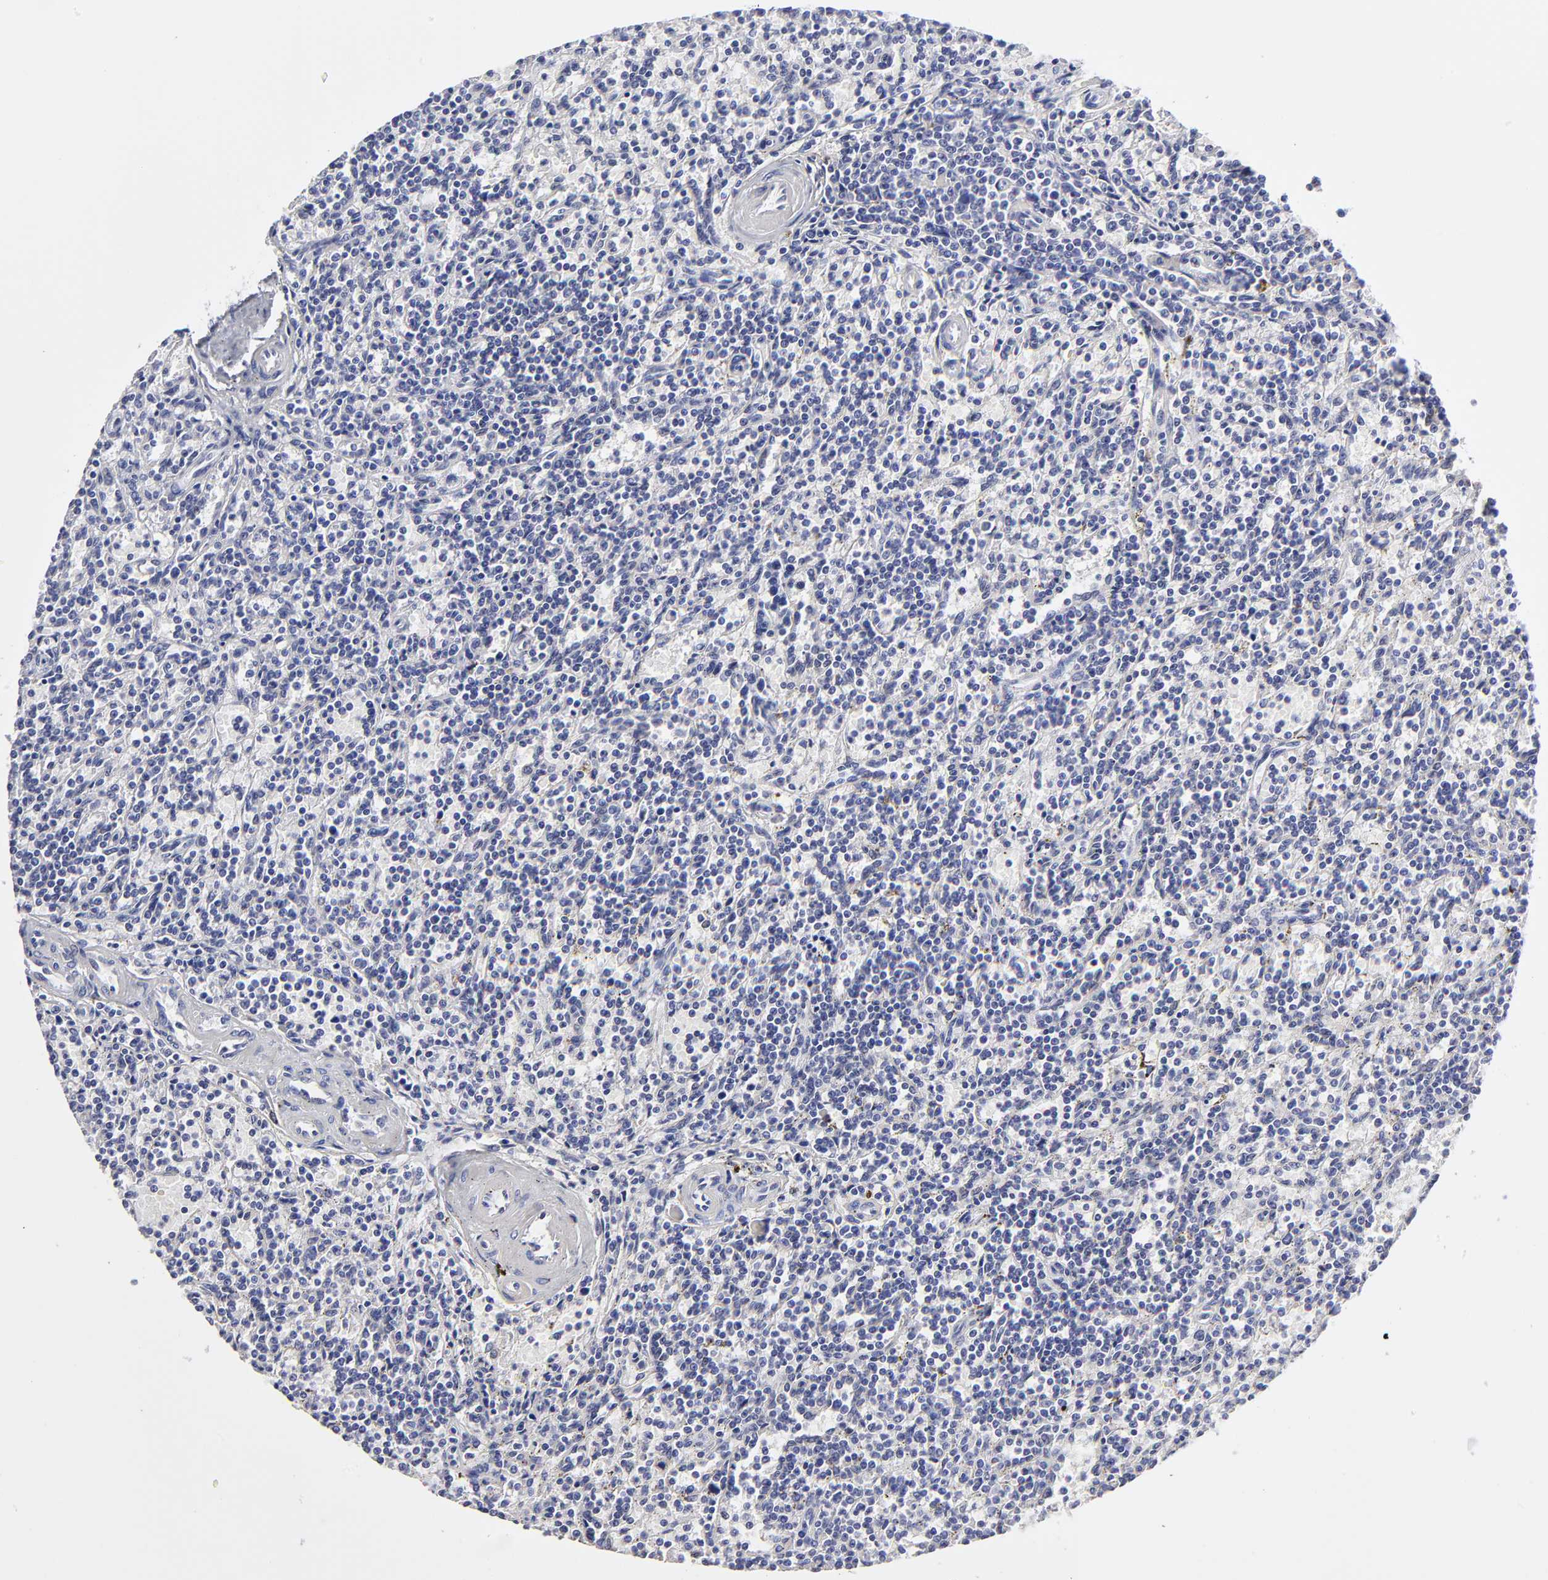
{"staining": {"intensity": "negative", "quantity": "none", "location": "none"}, "tissue": "lymphoma", "cell_type": "Tumor cells", "image_type": "cancer", "snomed": [{"axis": "morphology", "description": "Malignant lymphoma, non-Hodgkin's type, Low grade"}, {"axis": "topography", "description": "Spleen"}], "caption": "There is no significant expression in tumor cells of low-grade malignant lymphoma, non-Hodgkin's type.", "gene": "BTG2", "patient": {"sex": "male", "age": 73}}